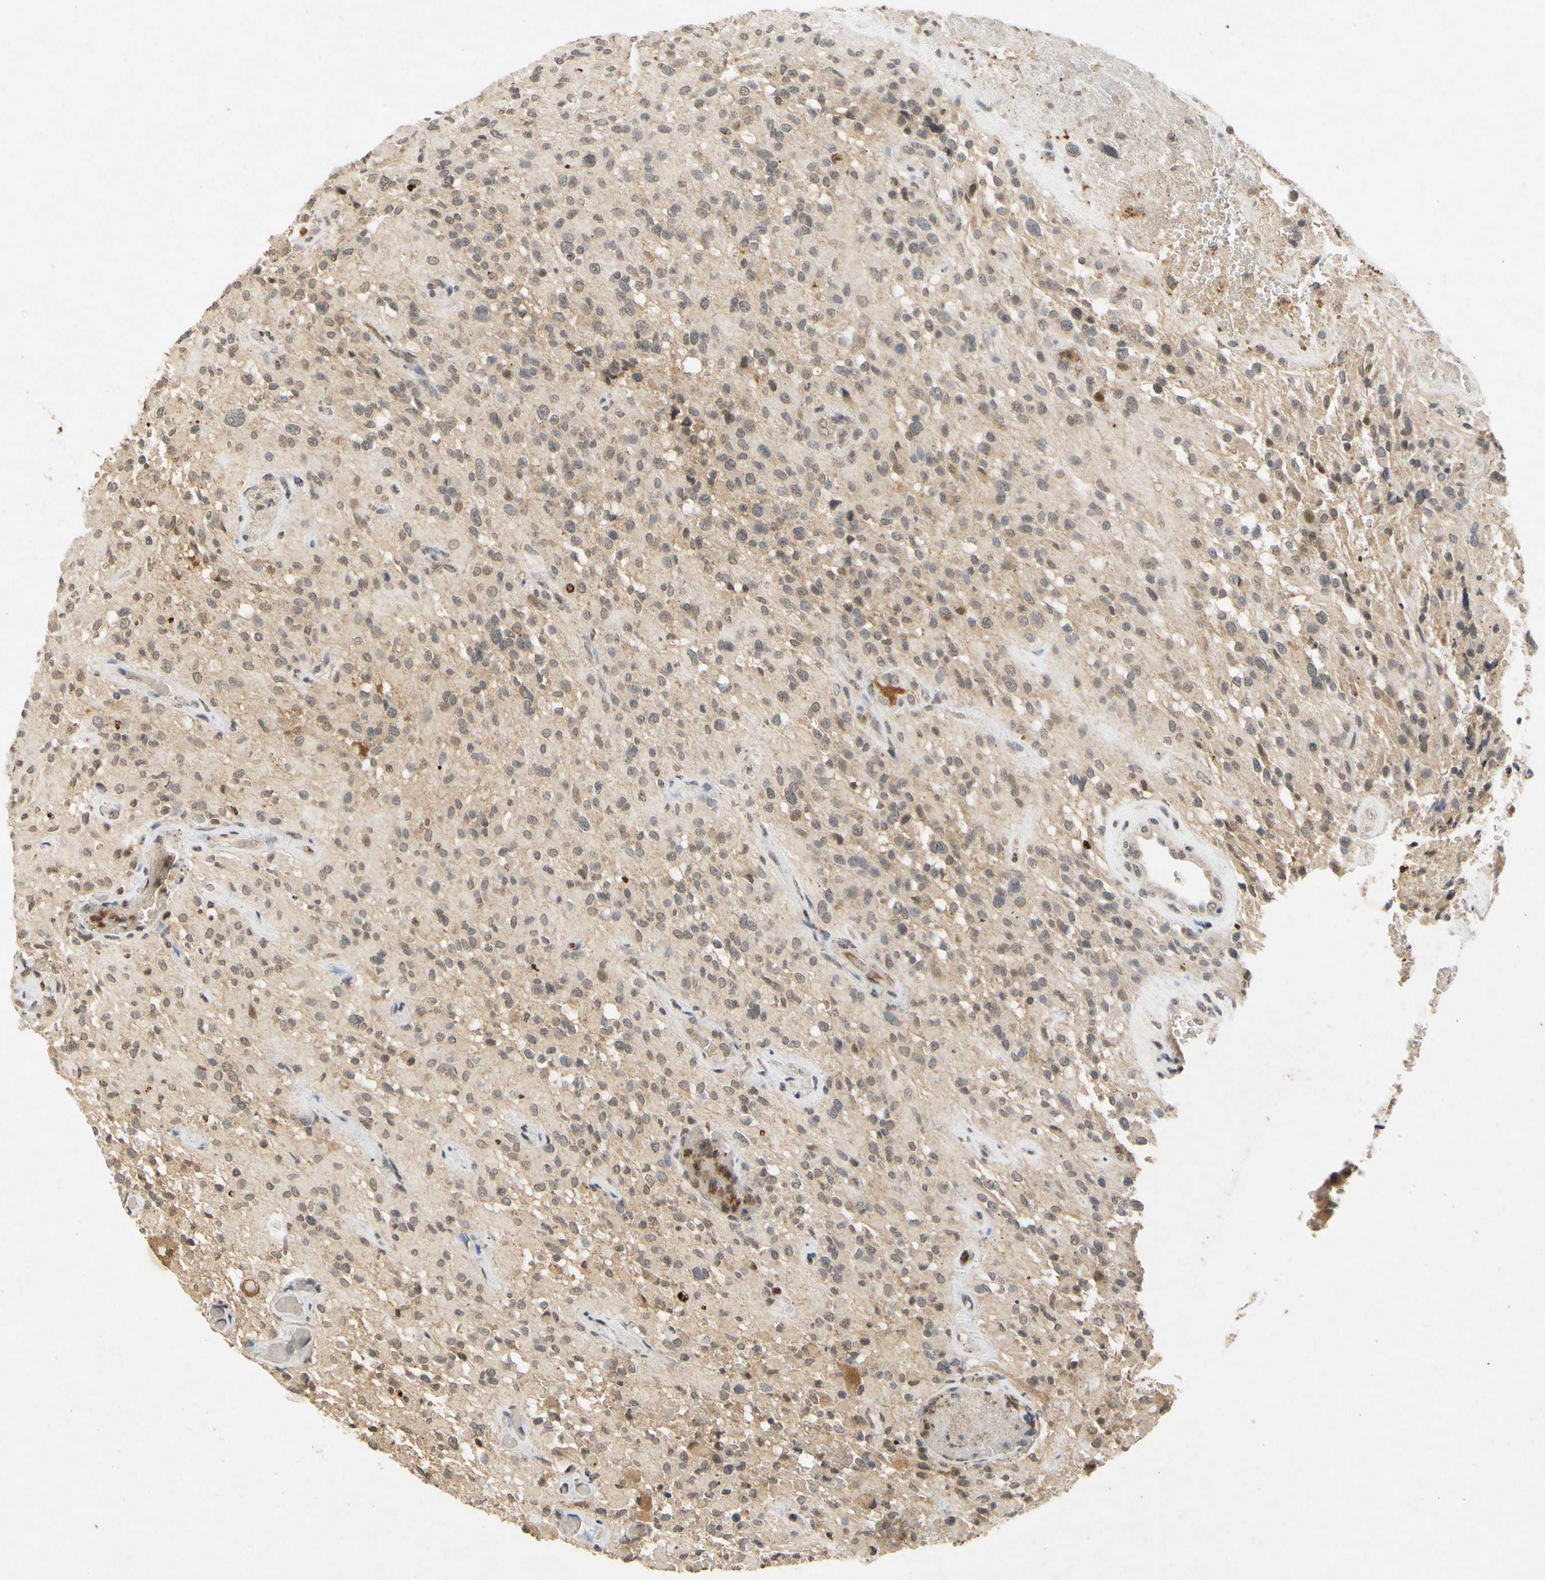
{"staining": {"intensity": "negative", "quantity": "none", "location": "none"}, "tissue": "glioma", "cell_type": "Tumor cells", "image_type": "cancer", "snomed": [{"axis": "morphology", "description": "Glioma, malignant, High grade"}, {"axis": "topography", "description": "Brain"}], "caption": "High power microscopy micrograph of an IHC image of malignant high-grade glioma, revealing no significant positivity in tumor cells. (IHC, brightfield microscopy, high magnification).", "gene": "CP", "patient": {"sex": "male", "age": 71}}